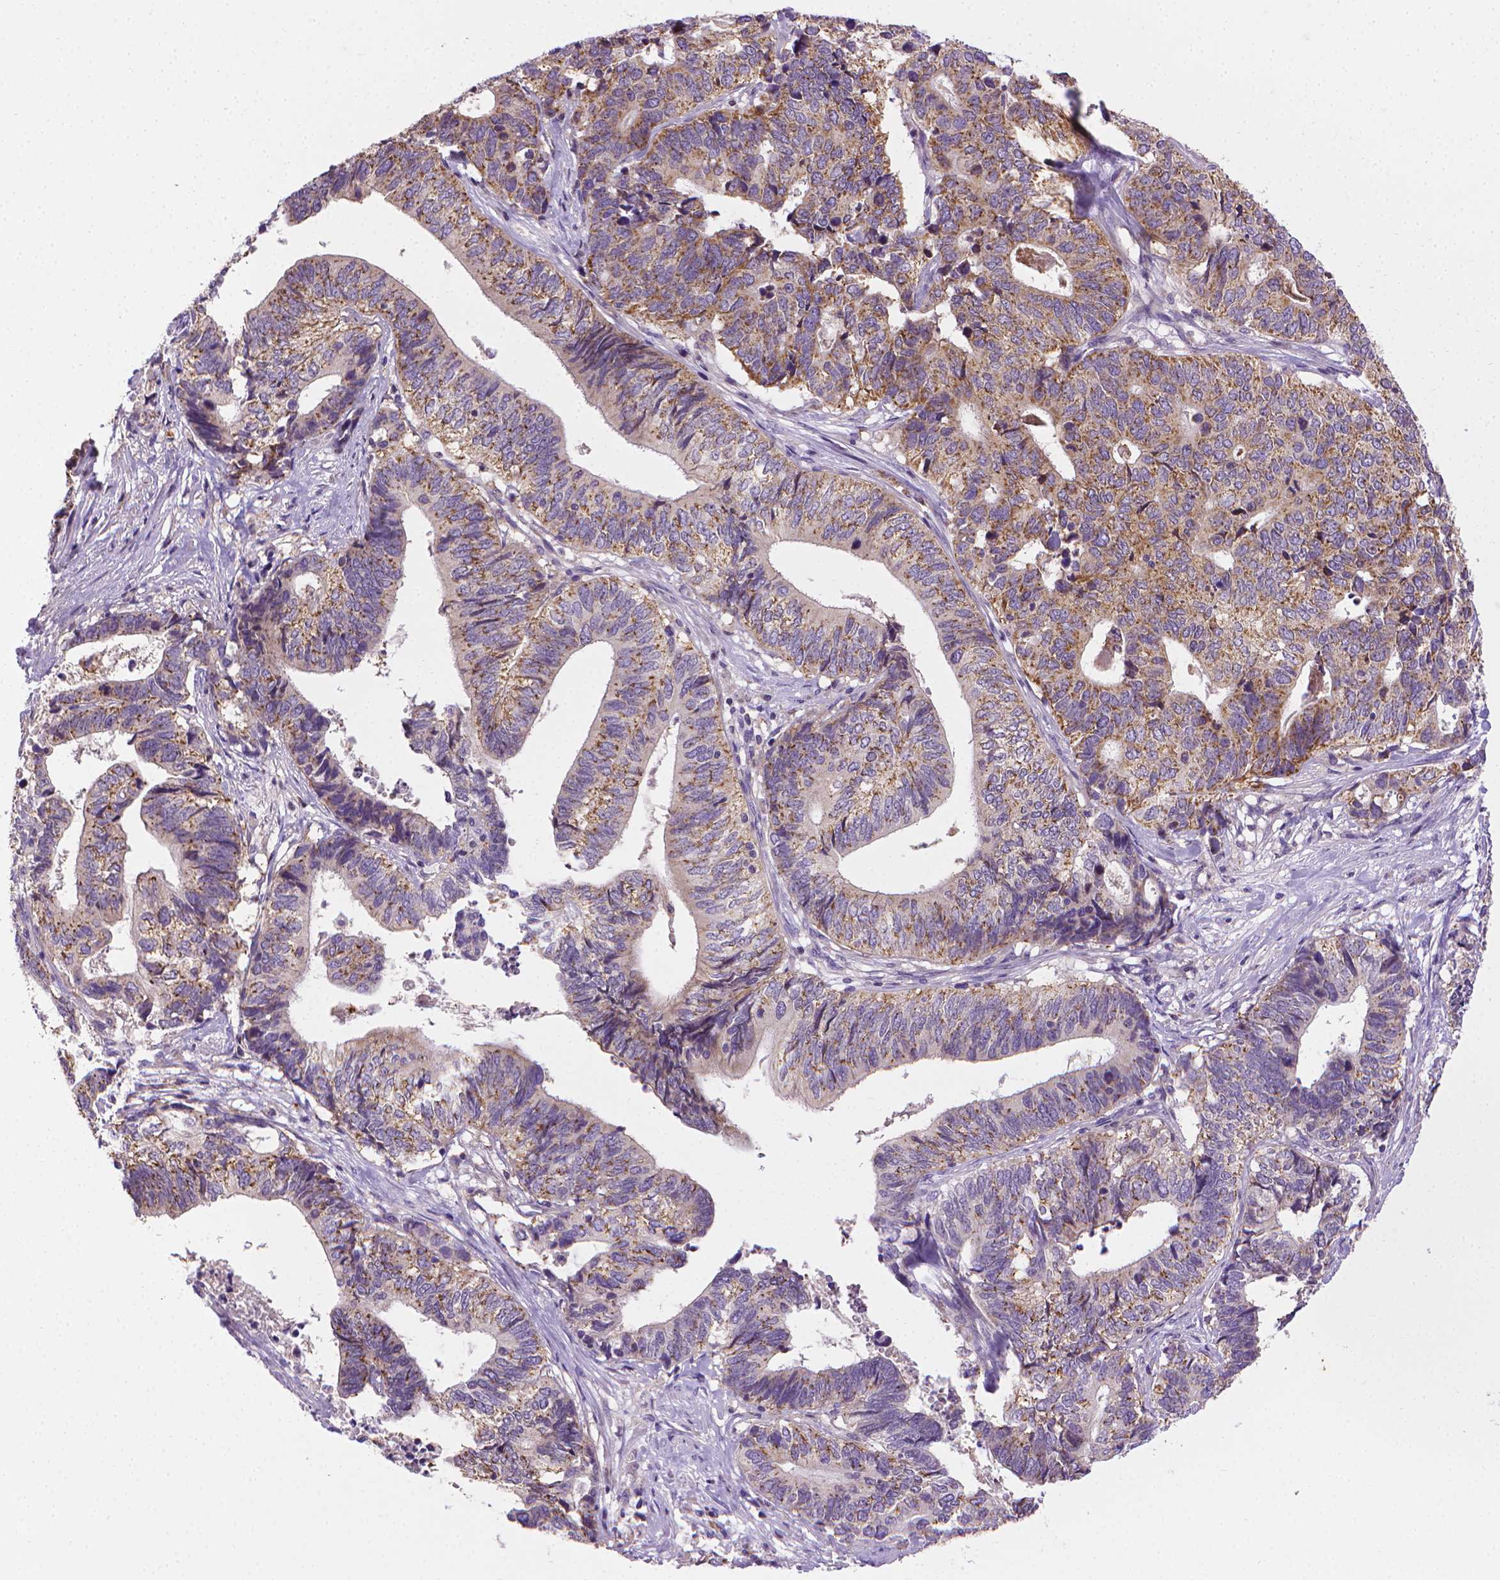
{"staining": {"intensity": "moderate", "quantity": "25%-75%", "location": "cytoplasmic/membranous"}, "tissue": "stomach cancer", "cell_type": "Tumor cells", "image_type": "cancer", "snomed": [{"axis": "morphology", "description": "Adenocarcinoma, NOS"}, {"axis": "topography", "description": "Stomach, upper"}], "caption": "The image demonstrates a brown stain indicating the presence of a protein in the cytoplasmic/membranous of tumor cells in stomach cancer. (Stains: DAB (3,3'-diaminobenzidine) in brown, nuclei in blue, Microscopy: brightfield microscopy at high magnification).", "gene": "SLC51B", "patient": {"sex": "female", "age": 67}}